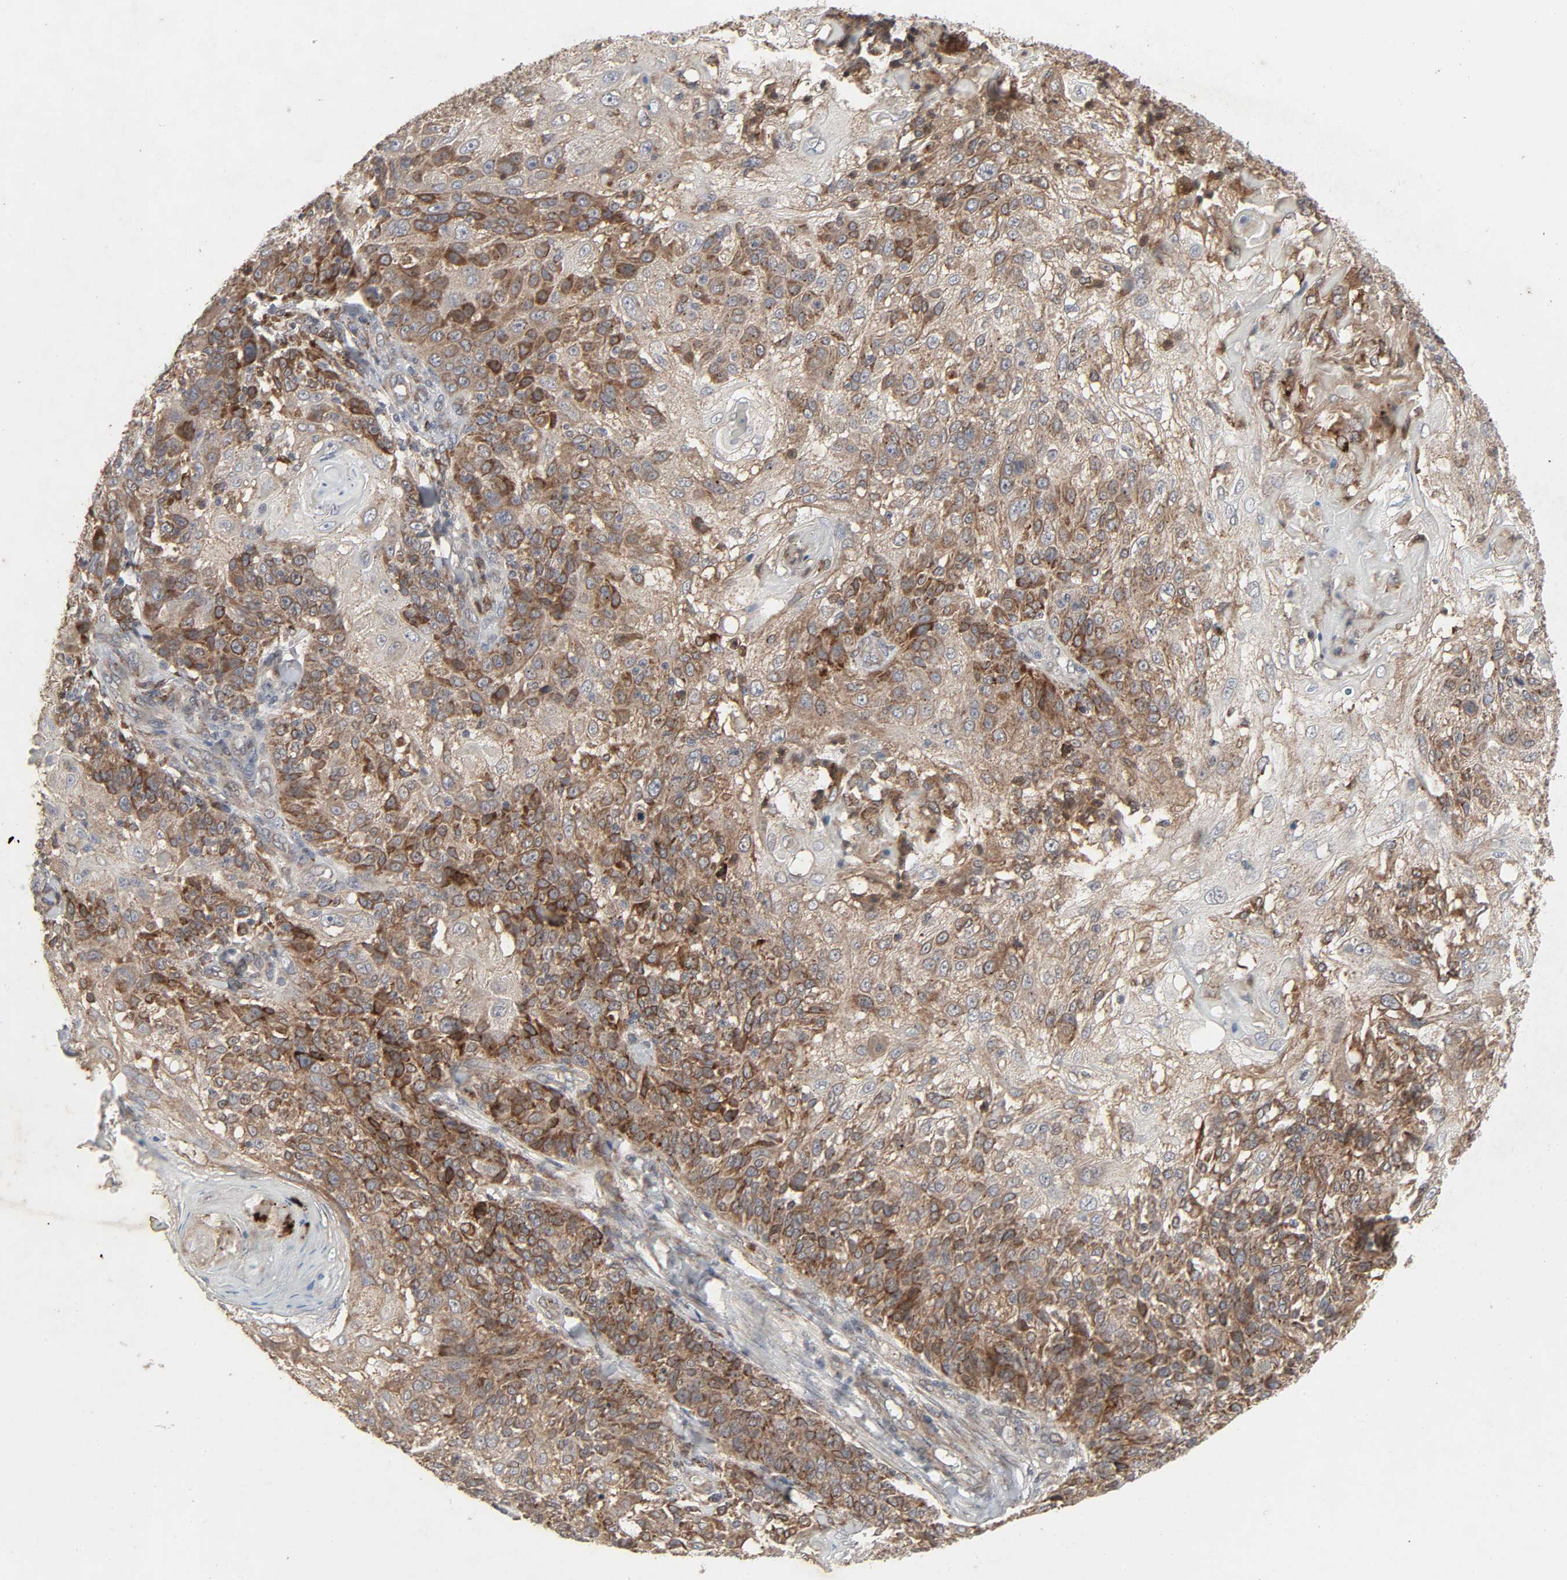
{"staining": {"intensity": "moderate", "quantity": ">75%", "location": "cytoplasmic/membranous"}, "tissue": "skin cancer", "cell_type": "Tumor cells", "image_type": "cancer", "snomed": [{"axis": "morphology", "description": "Normal tissue, NOS"}, {"axis": "morphology", "description": "Squamous cell carcinoma, NOS"}, {"axis": "topography", "description": "Skin"}], "caption": "Immunohistochemical staining of human skin cancer (squamous cell carcinoma) demonstrates moderate cytoplasmic/membranous protein staining in about >75% of tumor cells.", "gene": "ADCY4", "patient": {"sex": "female", "age": 83}}